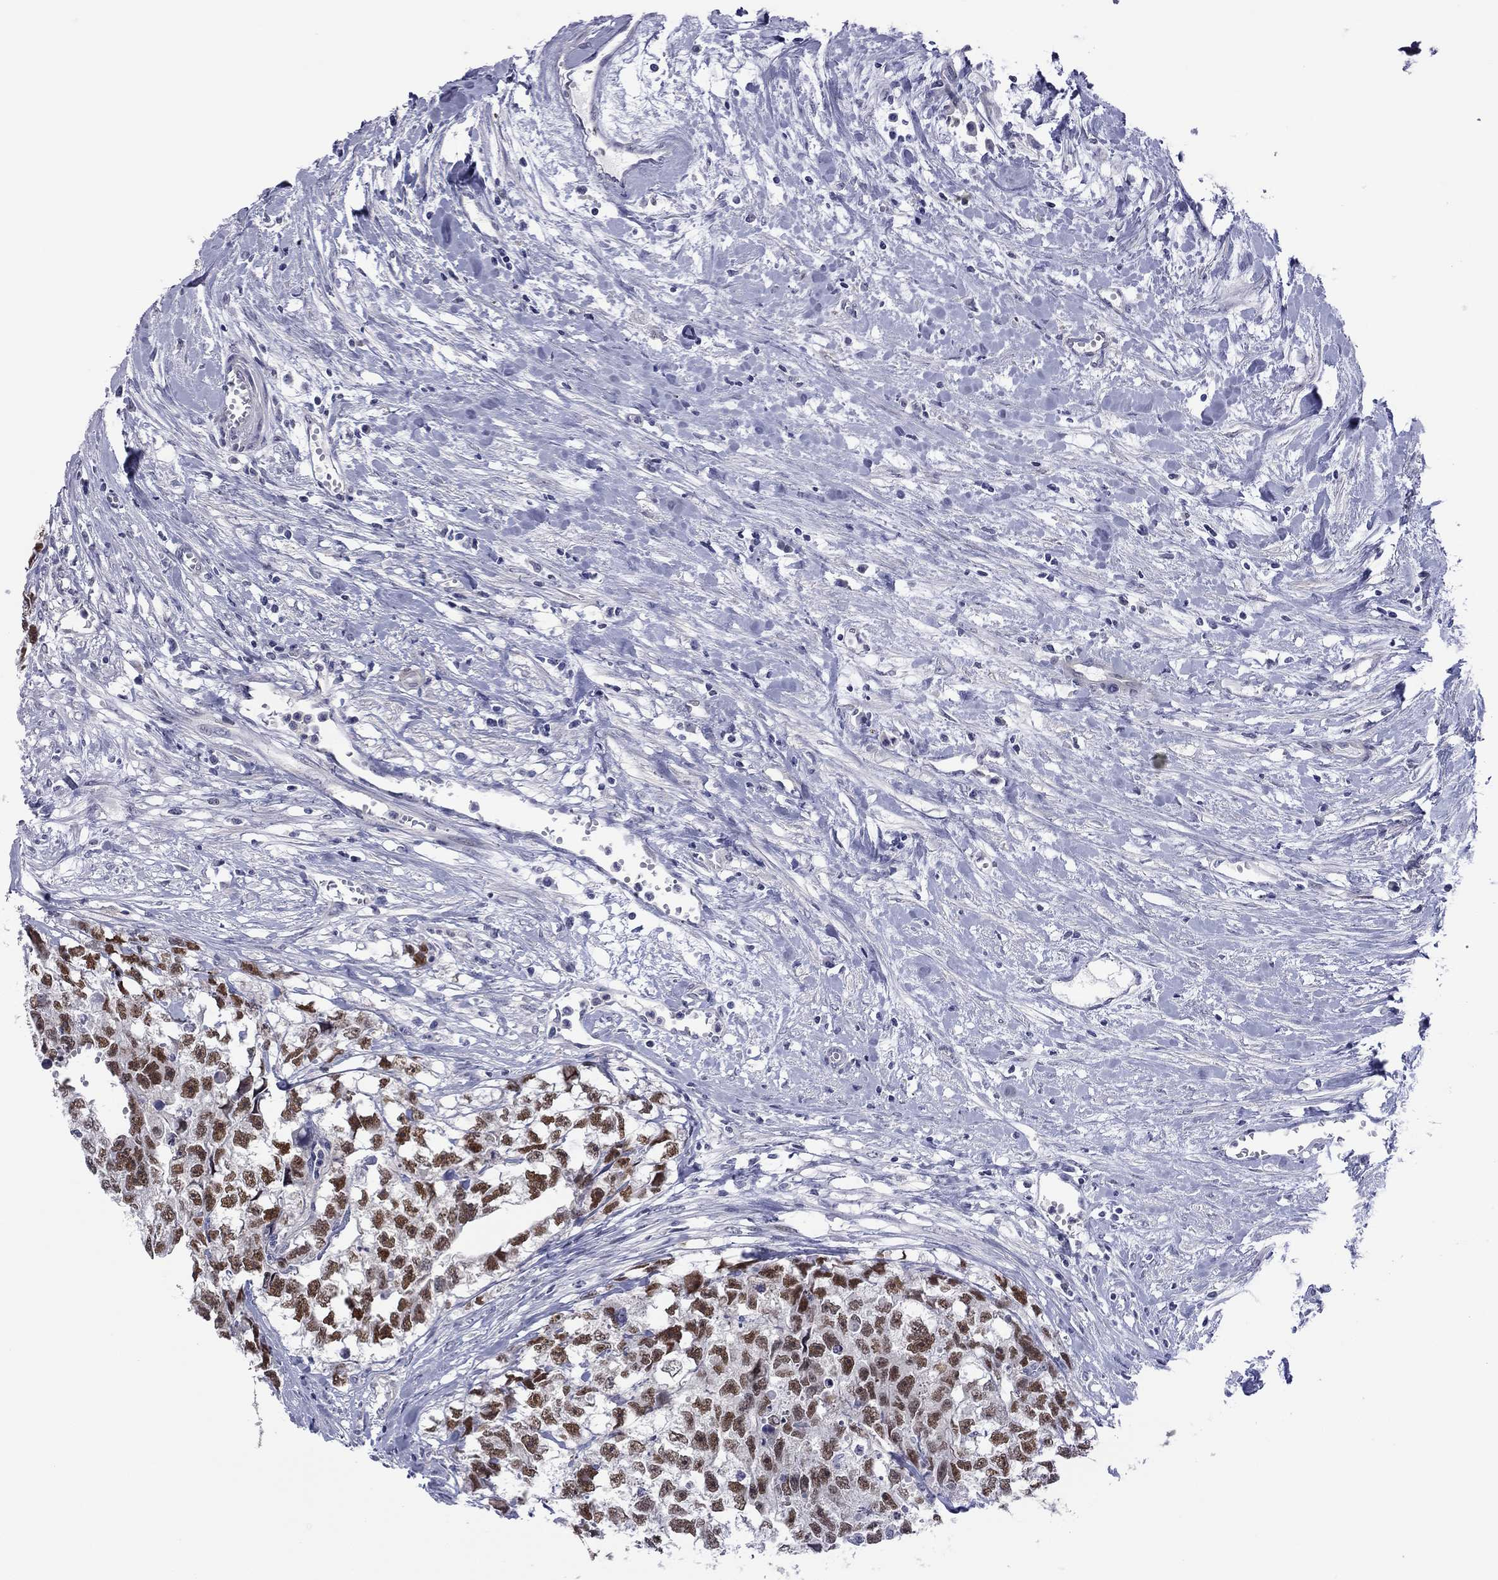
{"staining": {"intensity": "strong", "quantity": ">75%", "location": "nuclear"}, "tissue": "testis cancer", "cell_type": "Tumor cells", "image_type": "cancer", "snomed": [{"axis": "morphology", "description": "Carcinoma, Embryonal, NOS"}, {"axis": "morphology", "description": "Teratoma, malignant, NOS"}, {"axis": "topography", "description": "Testis"}], "caption": "Approximately >75% of tumor cells in testis cancer (embryonal carcinoma) demonstrate strong nuclear protein expression as visualized by brown immunohistochemical staining.", "gene": "POU5F2", "patient": {"sex": "male", "age": 44}}